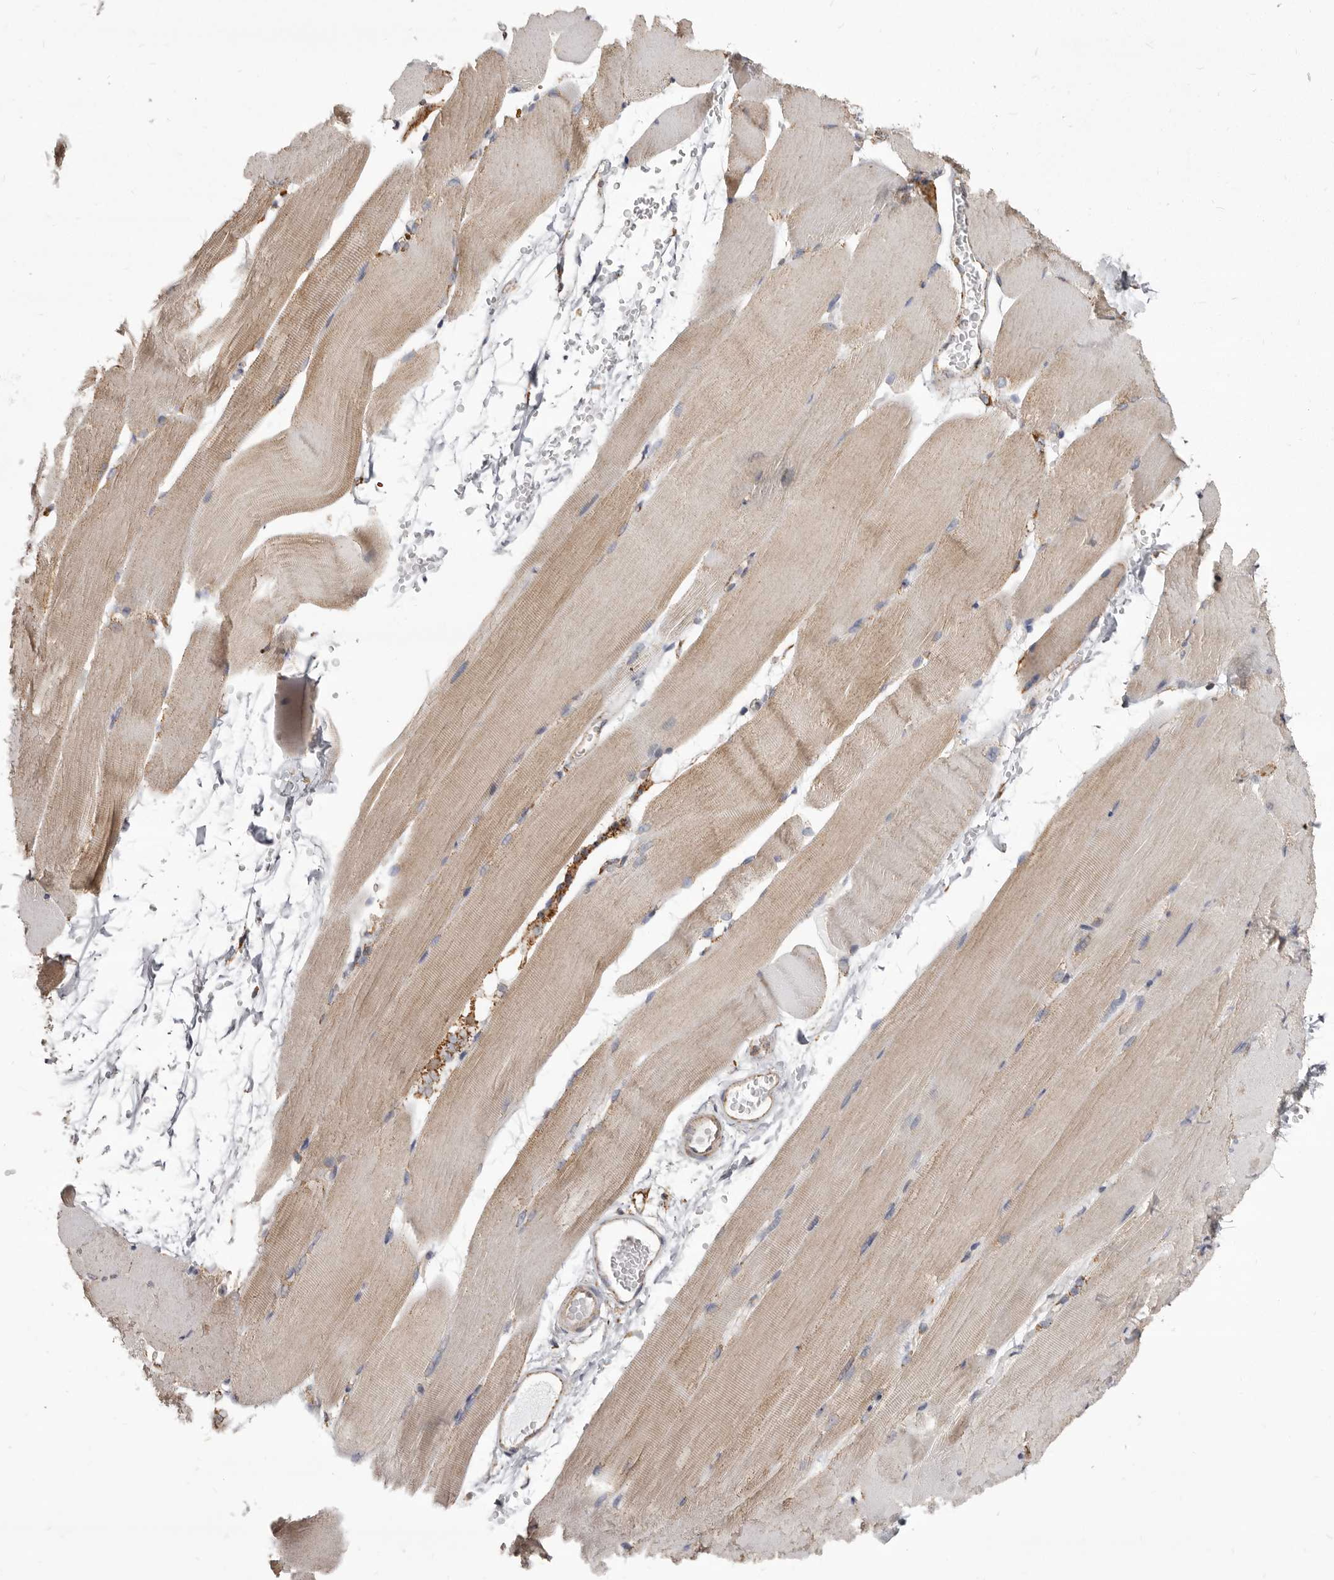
{"staining": {"intensity": "weak", "quantity": "25%-75%", "location": "cytoplasmic/membranous"}, "tissue": "skeletal muscle", "cell_type": "Myocytes", "image_type": "normal", "snomed": [{"axis": "morphology", "description": "Normal tissue, NOS"}, {"axis": "topography", "description": "Skeletal muscle"}, {"axis": "topography", "description": "Parathyroid gland"}], "caption": "Protein staining by immunohistochemistry demonstrates weak cytoplasmic/membranous positivity in approximately 25%-75% of myocytes in unremarkable skeletal muscle.", "gene": "CDK5RAP3", "patient": {"sex": "female", "age": 37}}